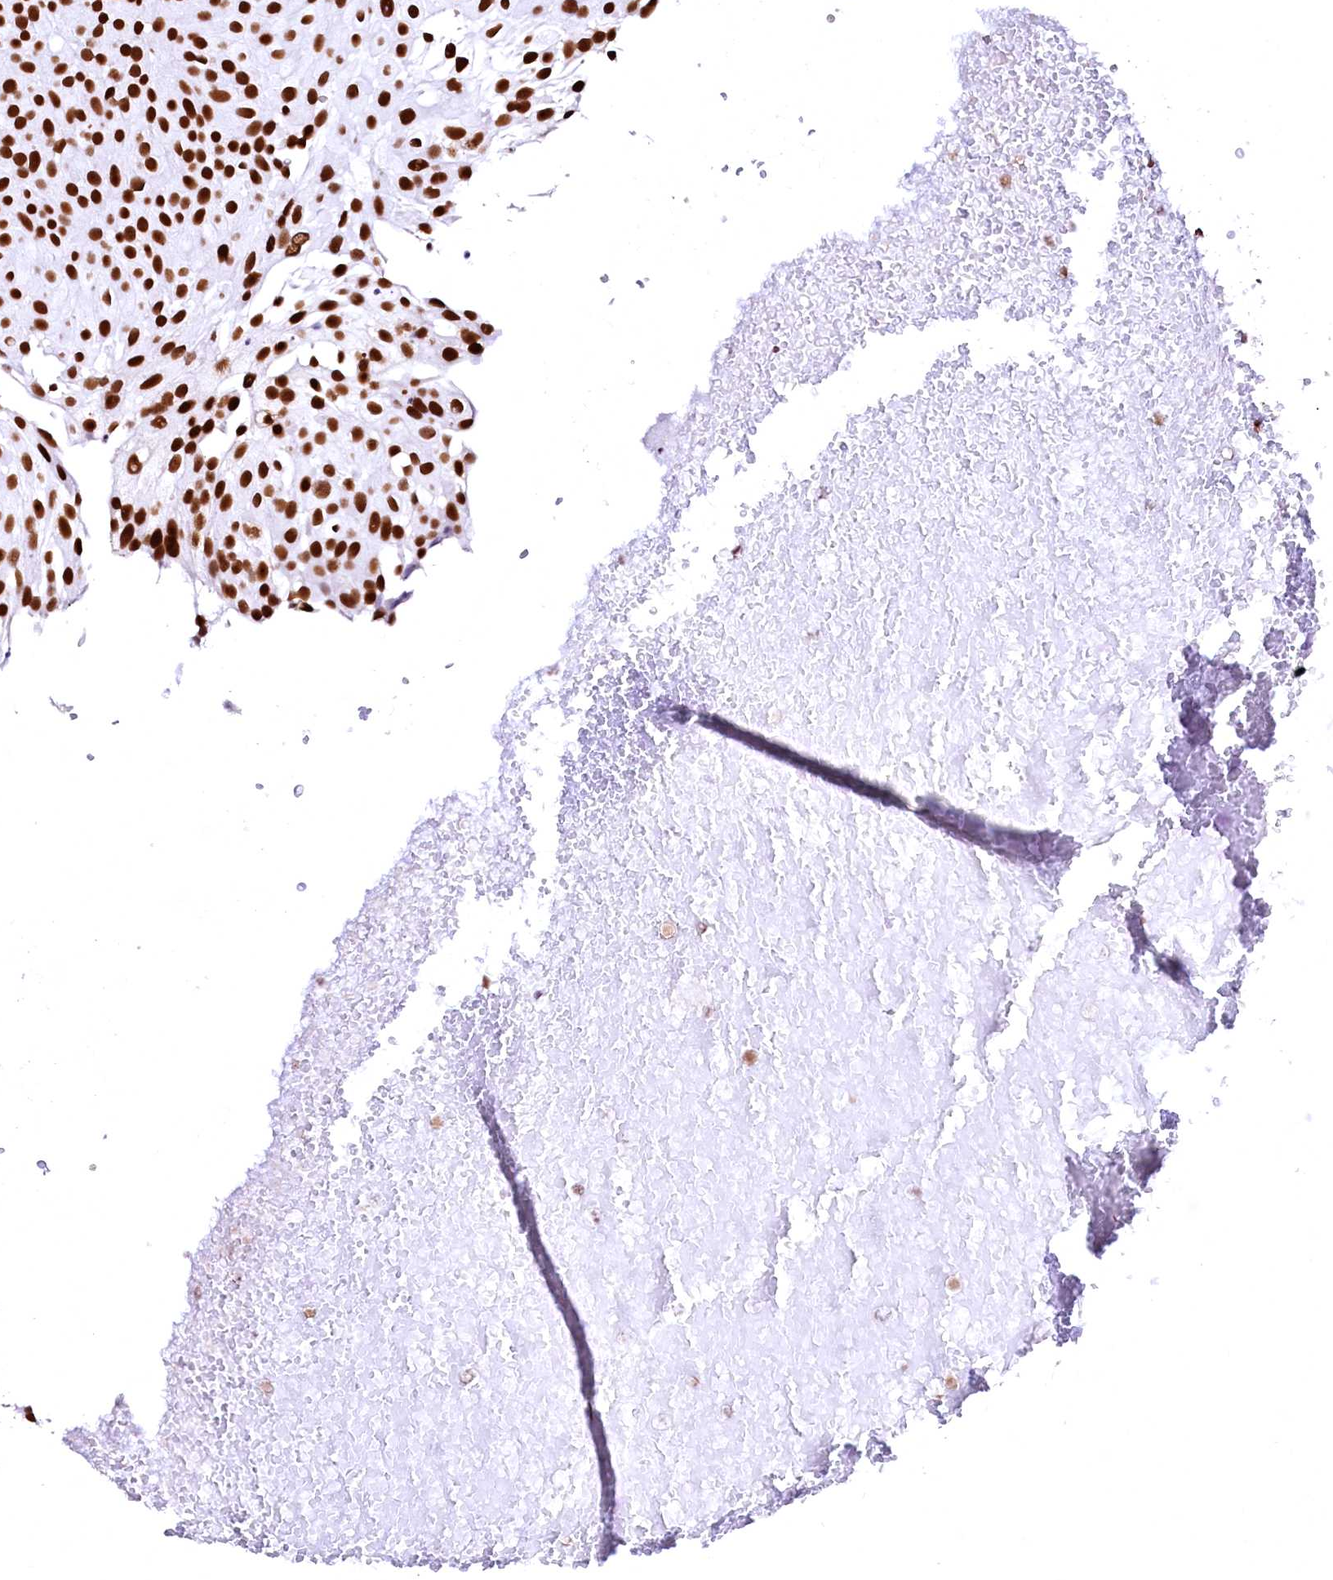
{"staining": {"intensity": "strong", "quantity": ">75%", "location": "nuclear"}, "tissue": "urothelial cancer", "cell_type": "Tumor cells", "image_type": "cancer", "snomed": [{"axis": "morphology", "description": "Urothelial carcinoma, Low grade"}, {"axis": "topography", "description": "Urinary bladder"}], "caption": "This image displays immunohistochemistry staining of human urothelial cancer, with high strong nuclear positivity in about >75% of tumor cells.", "gene": "CPSF6", "patient": {"sex": "male", "age": 78}}